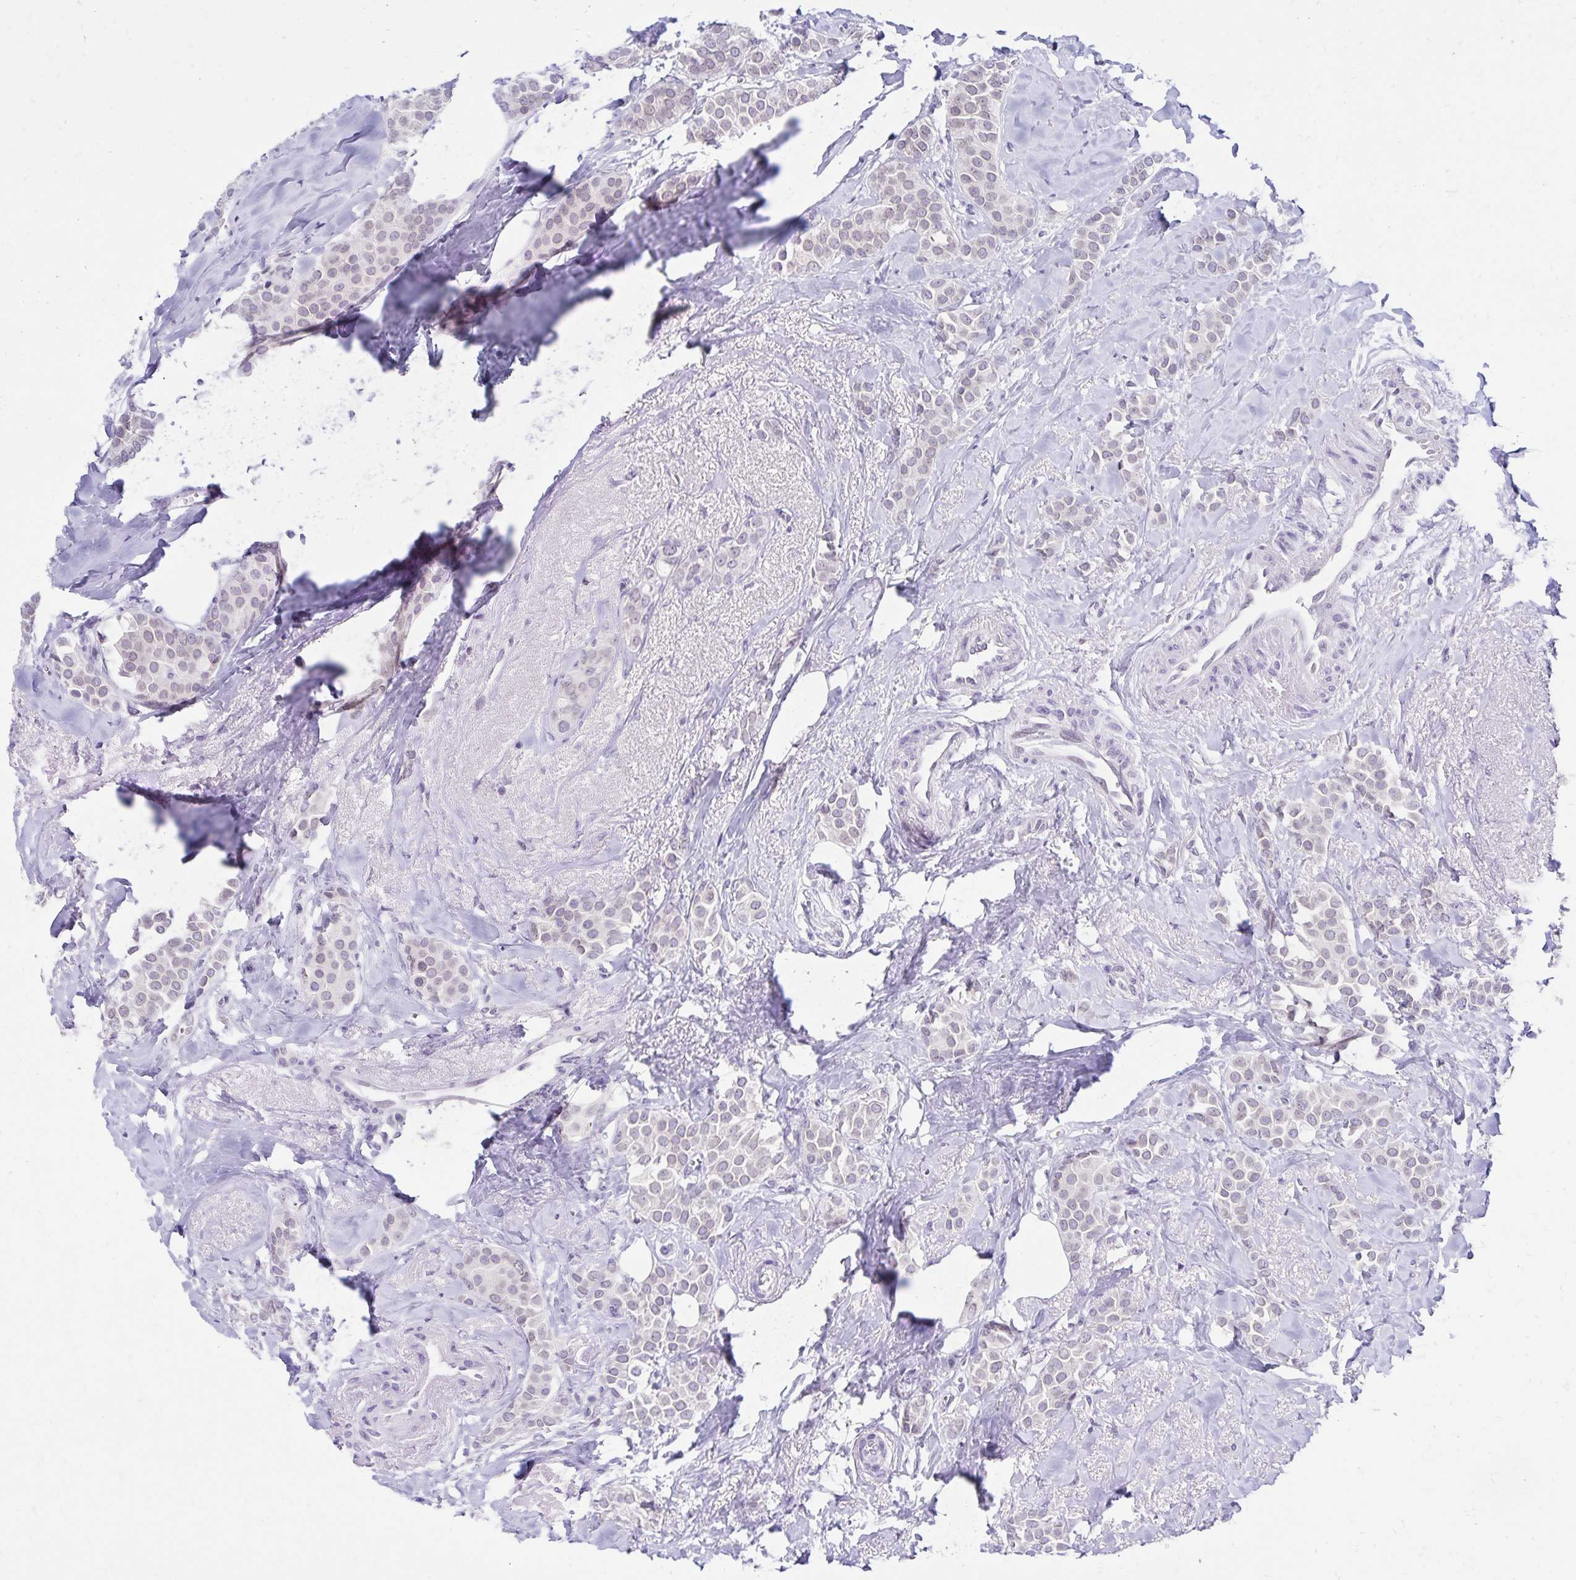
{"staining": {"intensity": "weak", "quantity": "<25%", "location": "nuclear"}, "tissue": "breast cancer", "cell_type": "Tumor cells", "image_type": "cancer", "snomed": [{"axis": "morphology", "description": "Duct carcinoma"}, {"axis": "topography", "description": "Breast"}], "caption": "Immunohistochemistry (IHC) histopathology image of neoplastic tissue: human breast cancer stained with DAB displays no significant protein staining in tumor cells.", "gene": "FAM166C", "patient": {"sex": "female", "age": 79}}